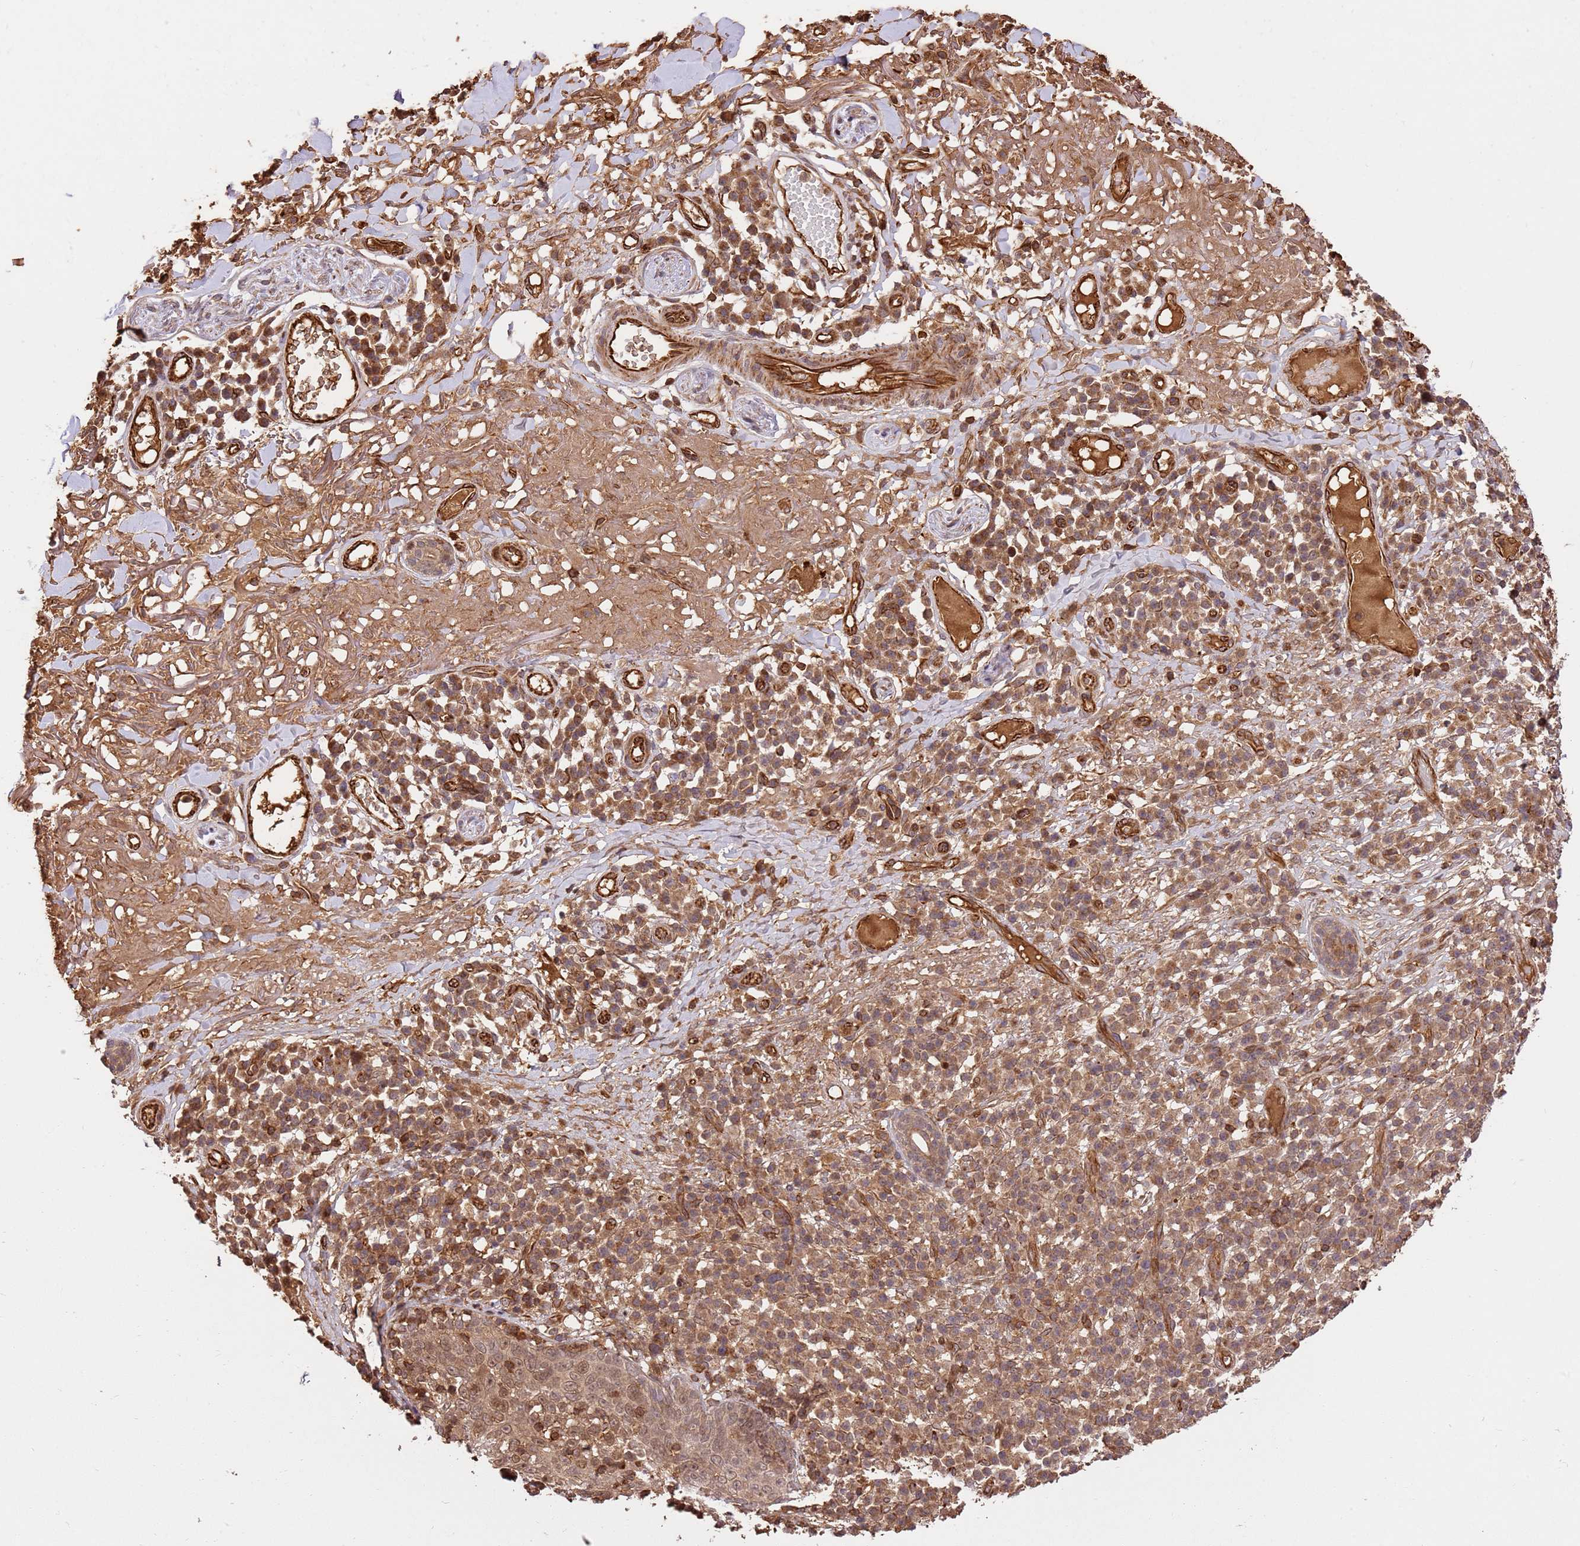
{"staining": {"intensity": "weak", "quantity": ">75%", "location": "cytoplasmic/membranous,nuclear"}, "tissue": "skin cancer", "cell_type": "Tumor cells", "image_type": "cancer", "snomed": [{"axis": "morphology", "description": "Squamous cell carcinoma in situ, NOS"}, {"axis": "morphology", "description": "Squamous cell carcinoma, NOS"}, {"axis": "topography", "description": "Skin"}], "caption": "Immunohistochemistry (IHC) histopathology image of neoplastic tissue: human skin cancer (squamous cell carcinoma) stained using IHC reveals low levels of weak protein expression localized specifically in the cytoplasmic/membranous and nuclear of tumor cells, appearing as a cytoplasmic/membranous and nuclear brown color.", "gene": "KATNAL2", "patient": {"sex": "male", "age": 93}}